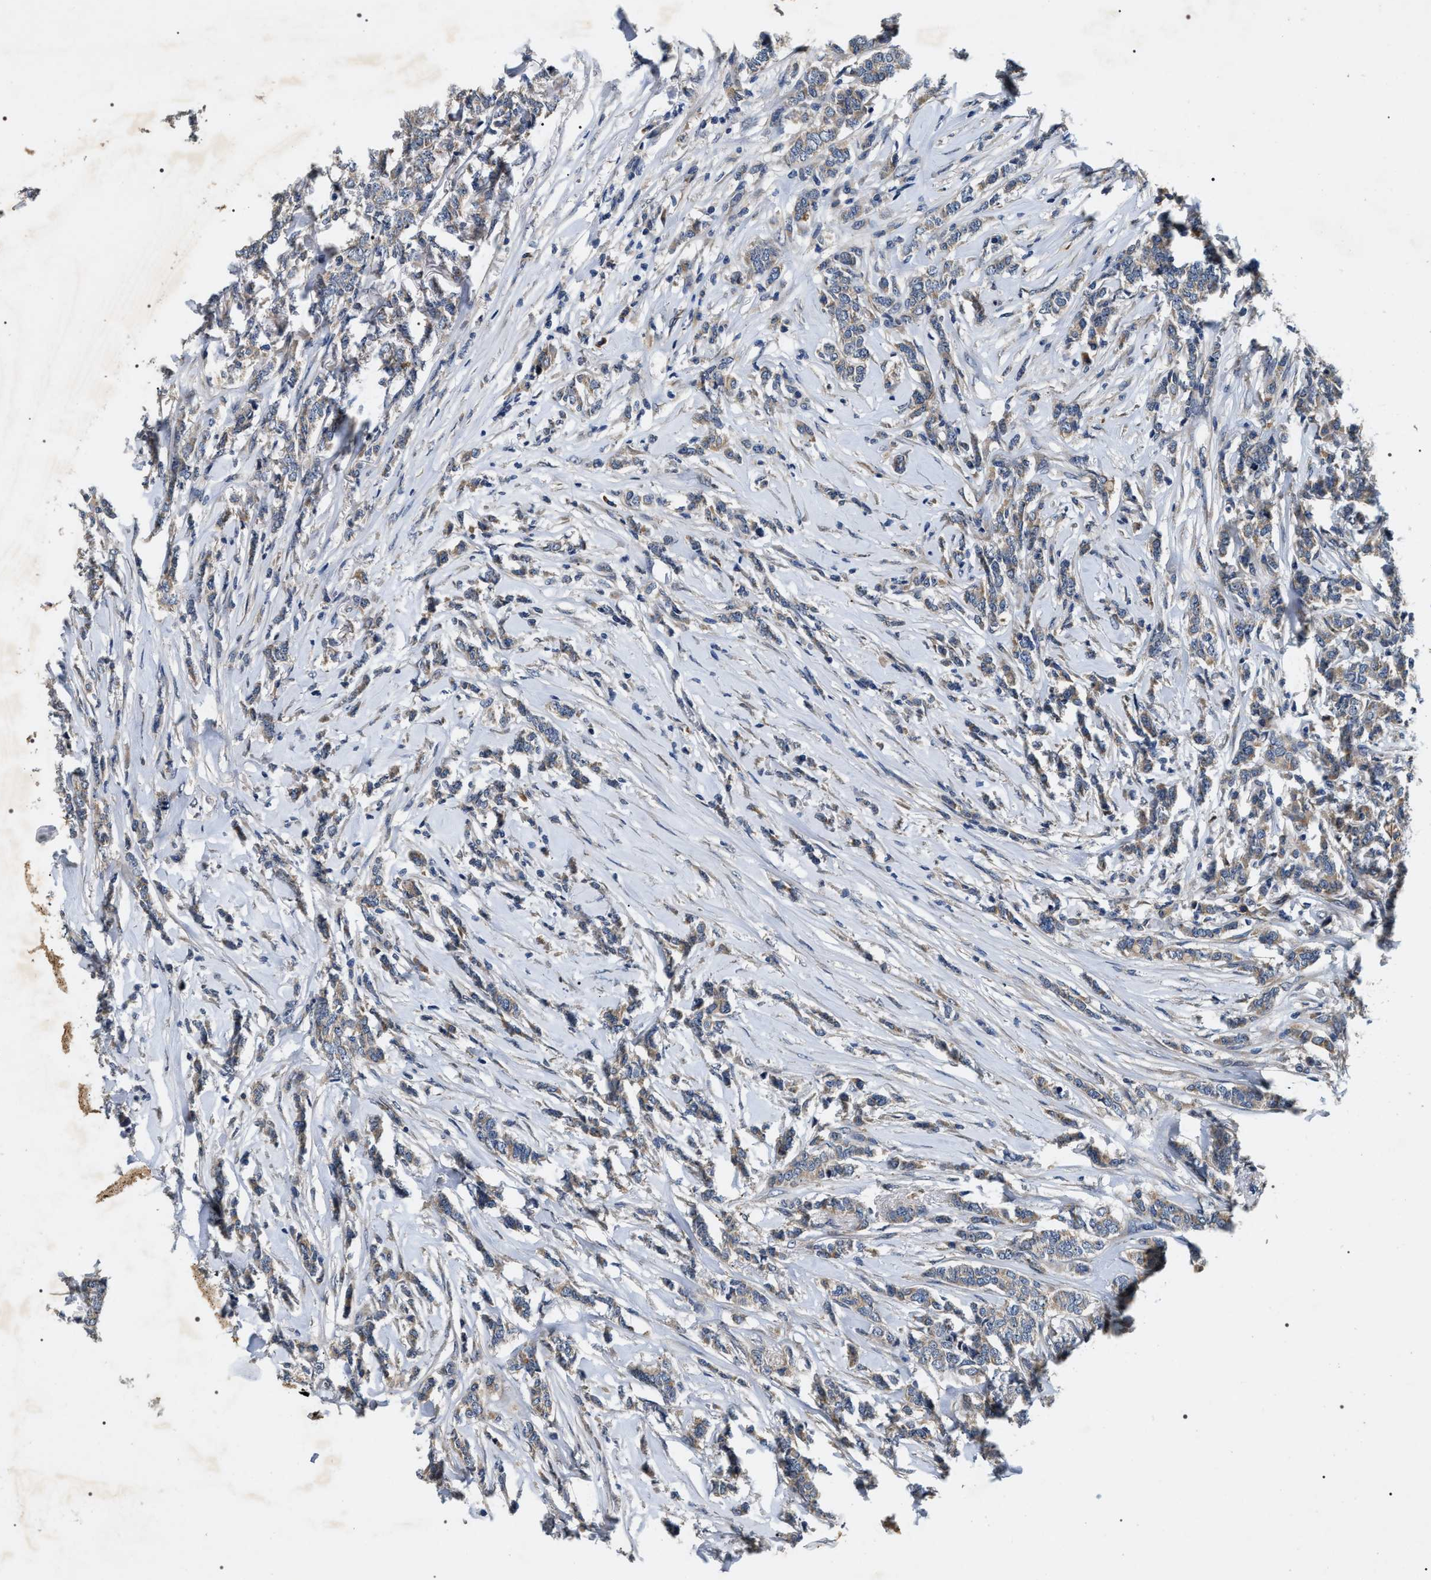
{"staining": {"intensity": "weak", "quantity": ">75%", "location": "cytoplasmic/membranous"}, "tissue": "breast cancer", "cell_type": "Tumor cells", "image_type": "cancer", "snomed": [{"axis": "morphology", "description": "Lobular carcinoma"}, {"axis": "topography", "description": "Skin"}, {"axis": "topography", "description": "Breast"}], "caption": "Immunohistochemical staining of human breast lobular carcinoma exhibits weak cytoplasmic/membranous protein staining in about >75% of tumor cells.", "gene": "IFT81", "patient": {"sex": "female", "age": 46}}